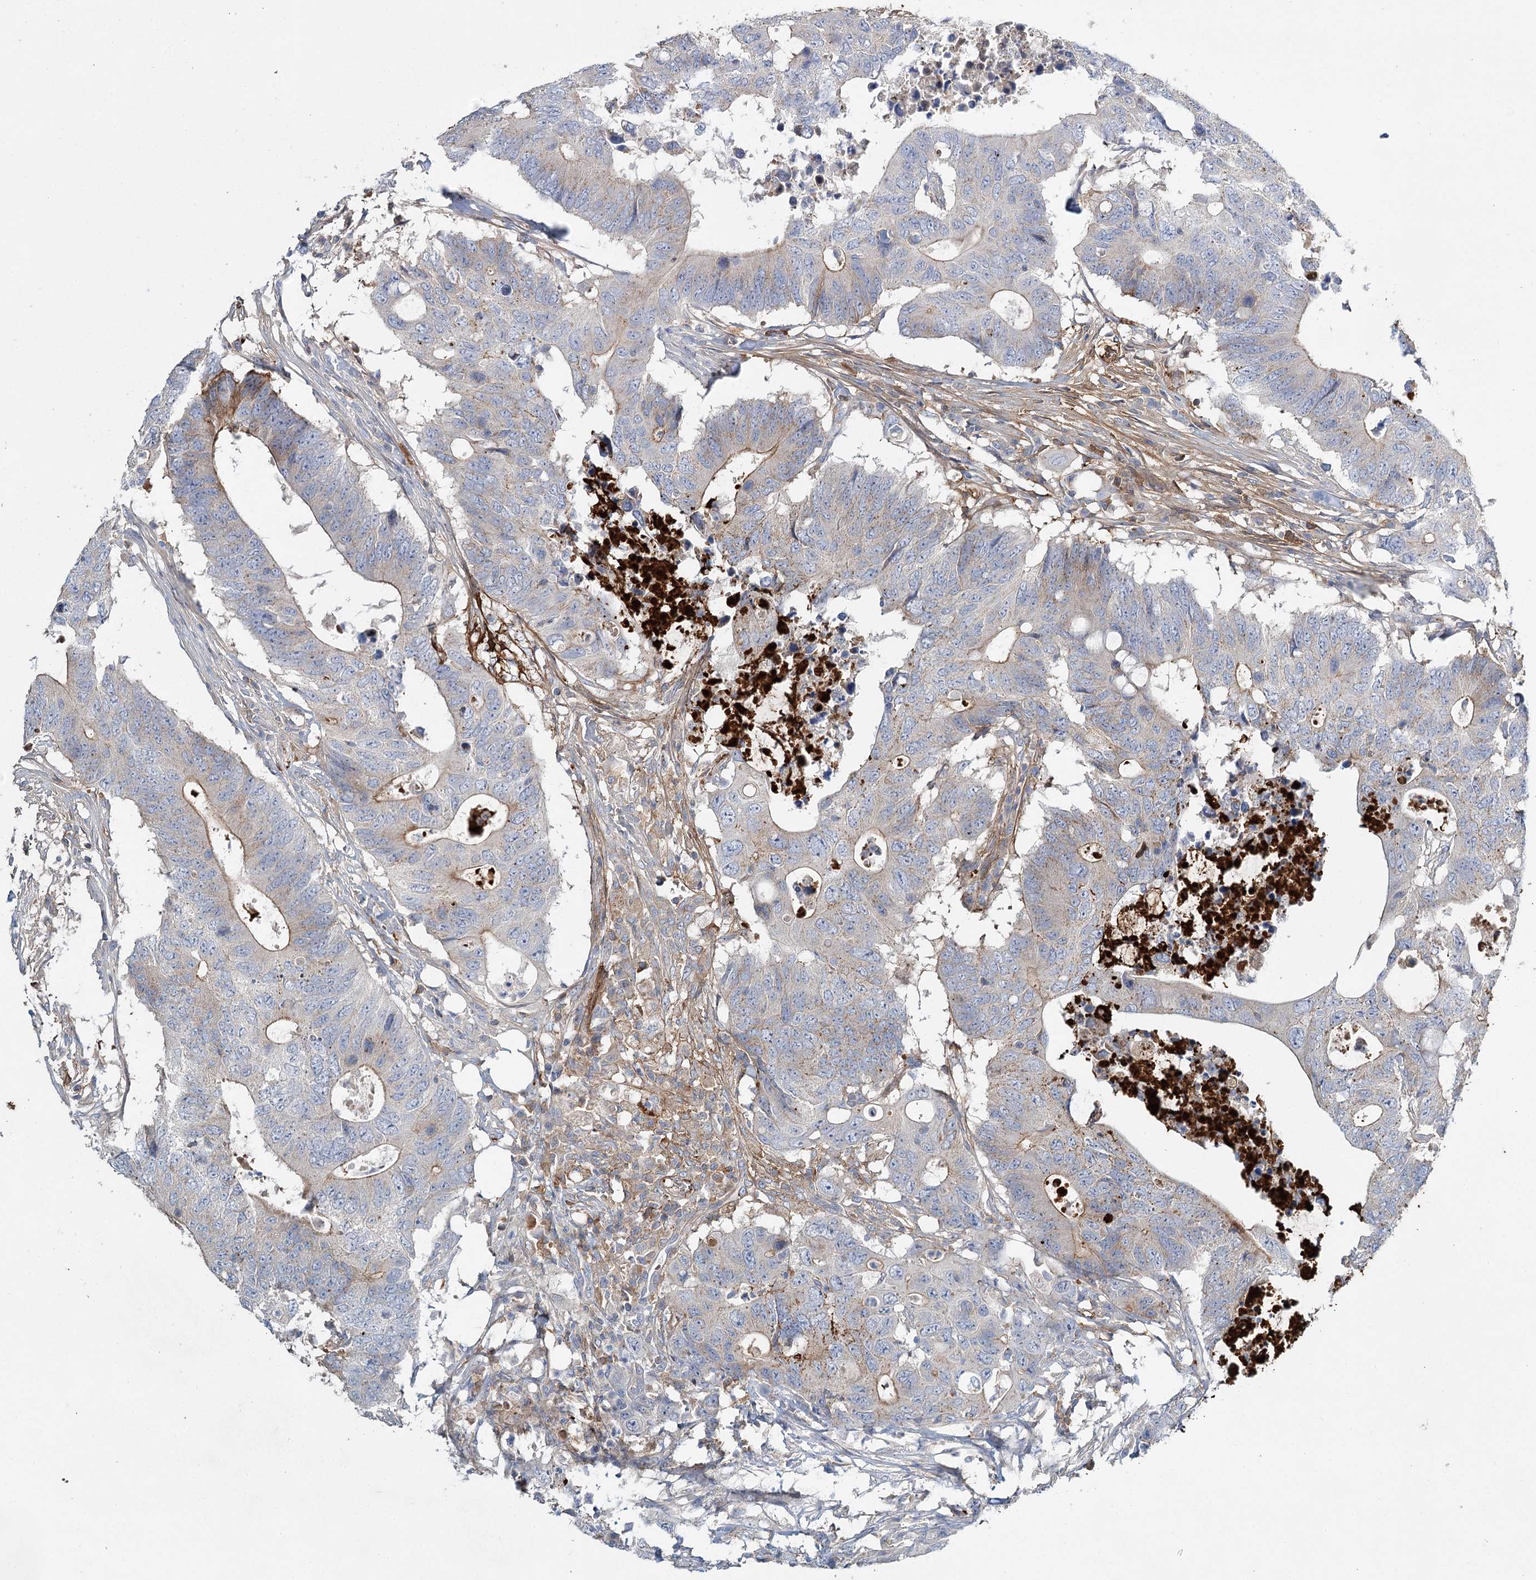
{"staining": {"intensity": "weak", "quantity": "<25%", "location": "cytoplasmic/membranous"}, "tissue": "colorectal cancer", "cell_type": "Tumor cells", "image_type": "cancer", "snomed": [{"axis": "morphology", "description": "Adenocarcinoma, NOS"}, {"axis": "topography", "description": "Colon"}], "caption": "IHC photomicrograph of colorectal cancer (adenocarcinoma) stained for a protein (brown), which shows no expression in tumor cells. (DAB (3,3'-diaminobenzidine) immunohistochemistry with hematoxylin counter stain).", "gene": "ALKBH8", "patient": {"sex": "male", "age": 71}}